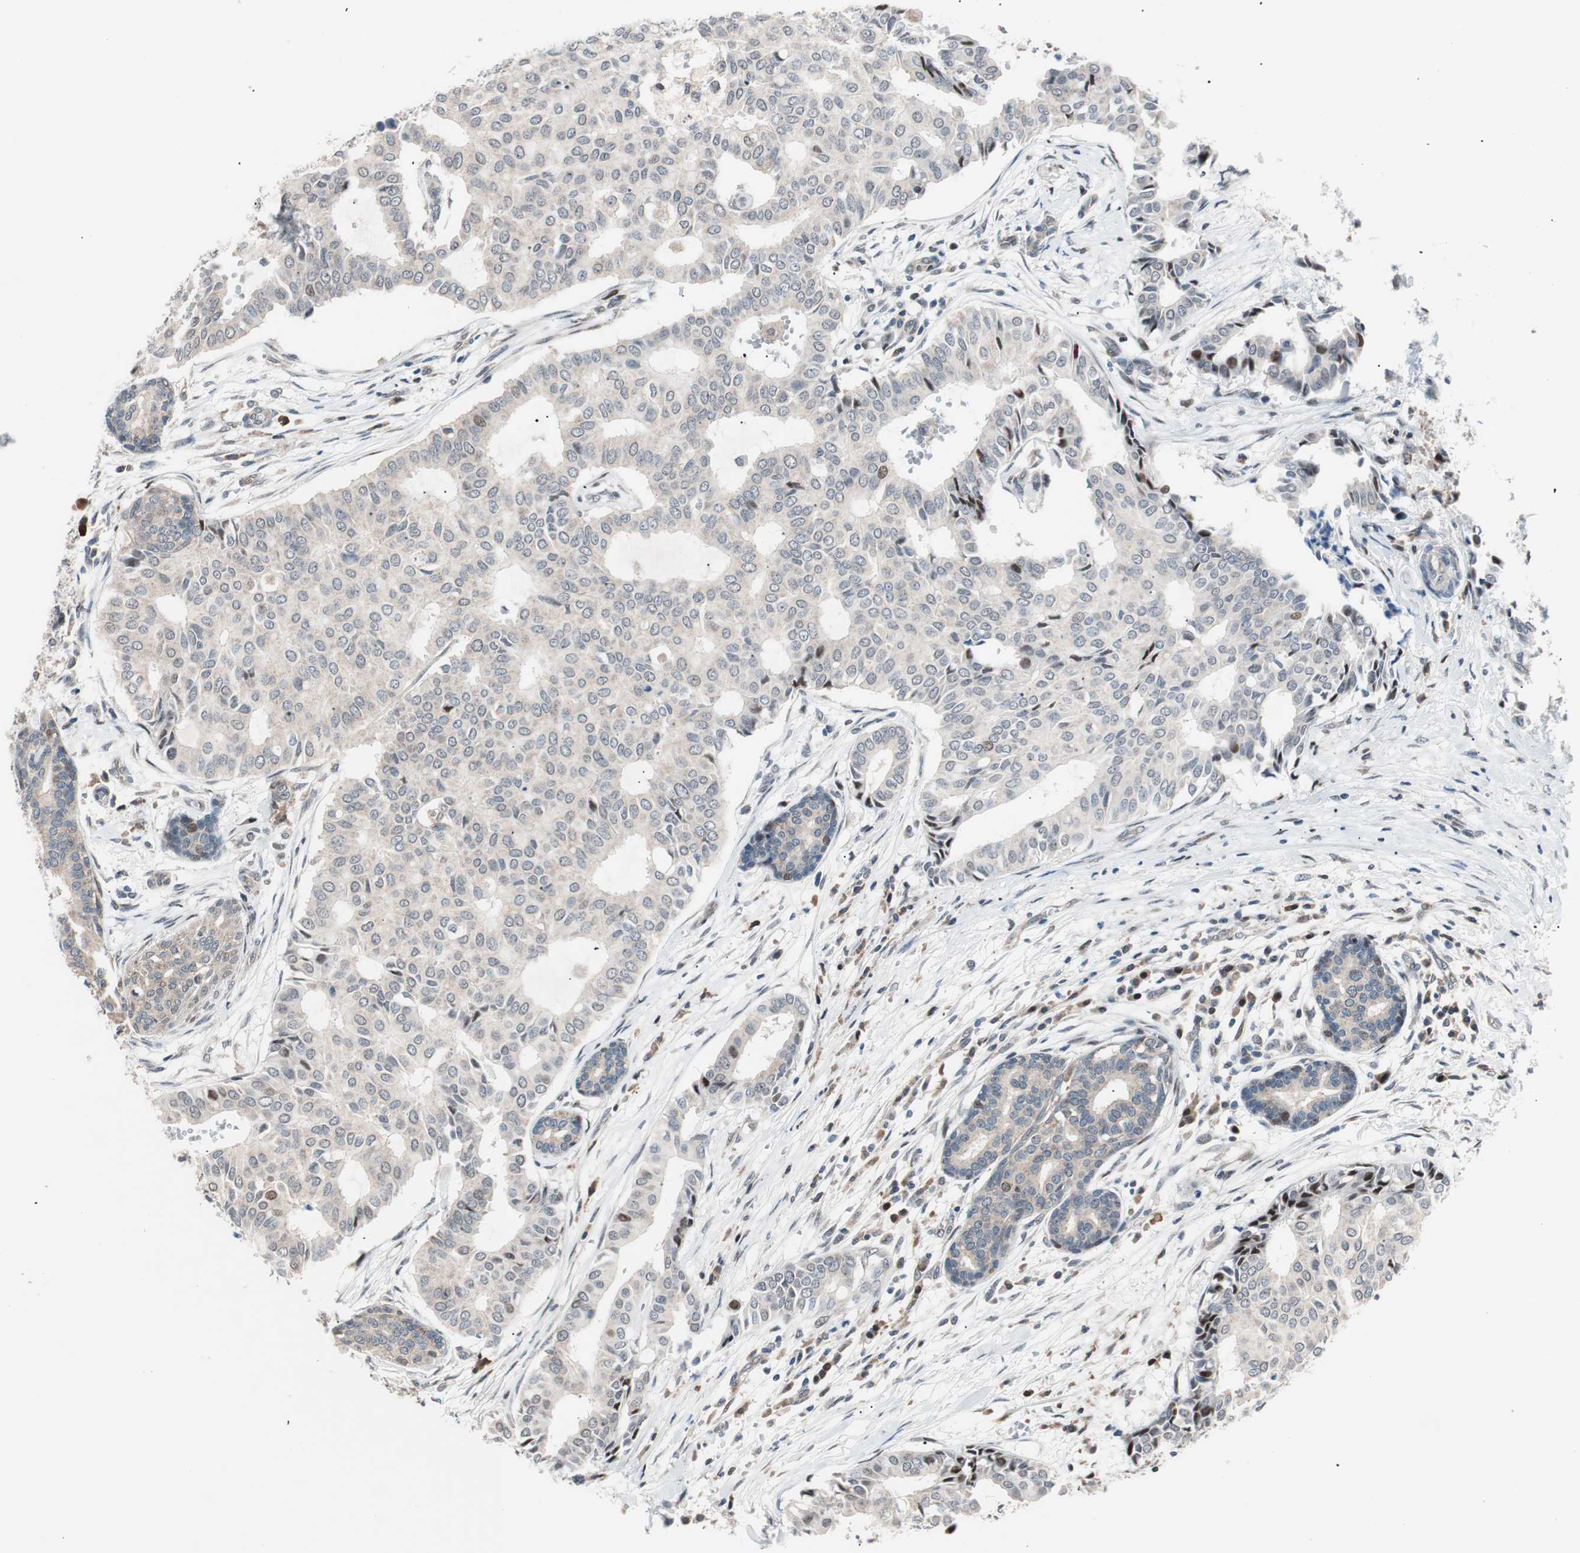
{"staining": {"intensity": "negative", "quantity": "none", "location": "none"}, "tissue": "head and neck cancer", "cell_type": "Tumor cells", "image_type": "cancer", "snomed": [{"axis": "morphology", "description": "Adenocarcinoma, NOS"}, {"axis": "topography", "description": "Salivary gland"}, {"axis": "topography", "description": "Head-Neck"}], "caption": "Human head and neck adenocarcinoma stained for a protein using IHC displays no expression in tumor cells.", "gene": "POLH", "patient": {"sex": "female", "age": 59}}